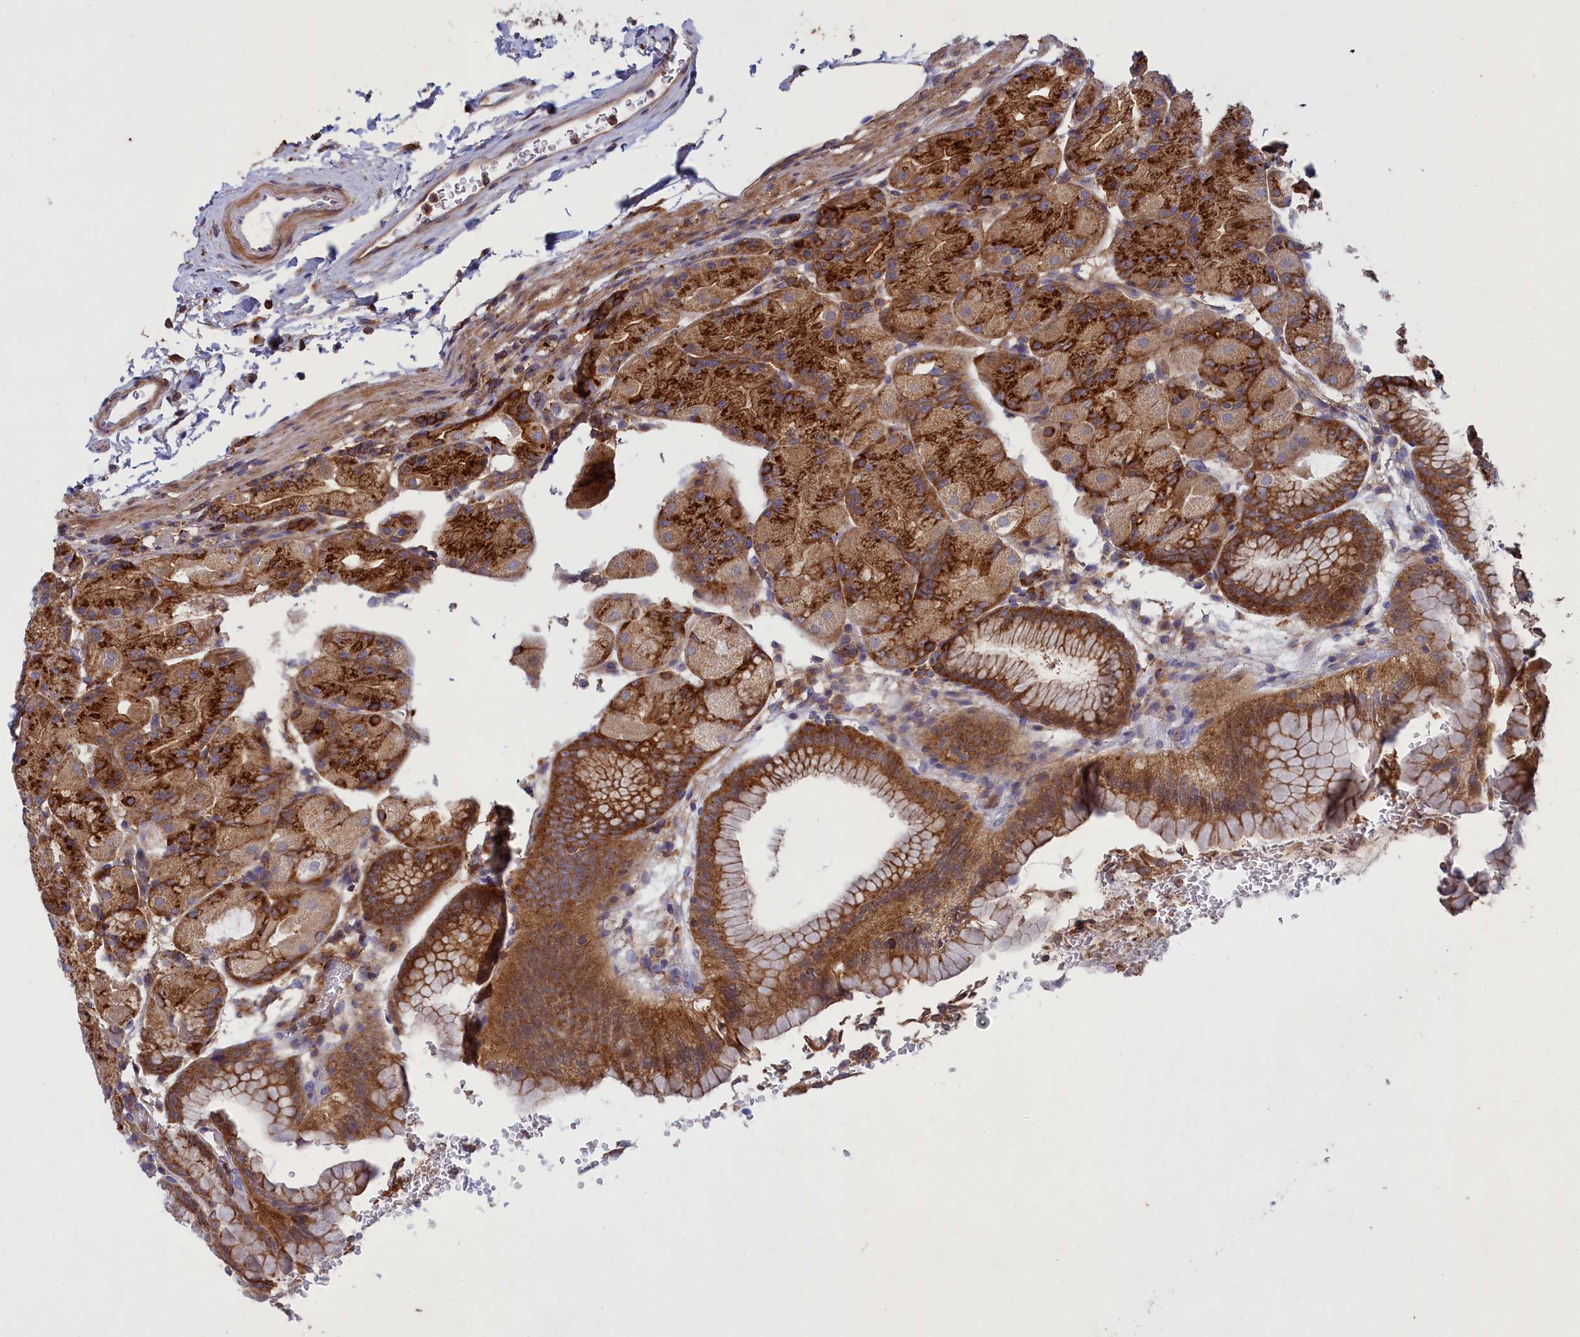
{"staining": {"intensity": "strong", "quantity": ">75%", "location": "cytoplasmic/membranous"}, "tissue": "stomach", "cell_type": "Glandular cells", "image_type": "normal", "snomed": [{"axis": "morphology", "description": "Normal tissue, NOS"}, {"axis": "topography", "description": "Stomach, upper"}, {"axis": "topography", "description": "Stomach, lower"}], "caption": "This is an image of immunohistochemistry (IHC) staining of normal stomach, which shows strong staining in the cytoplasmic/membranous of glandular cells.", "gene": "SCAMP4", "patient": {"sex": "male", "age": 62}}